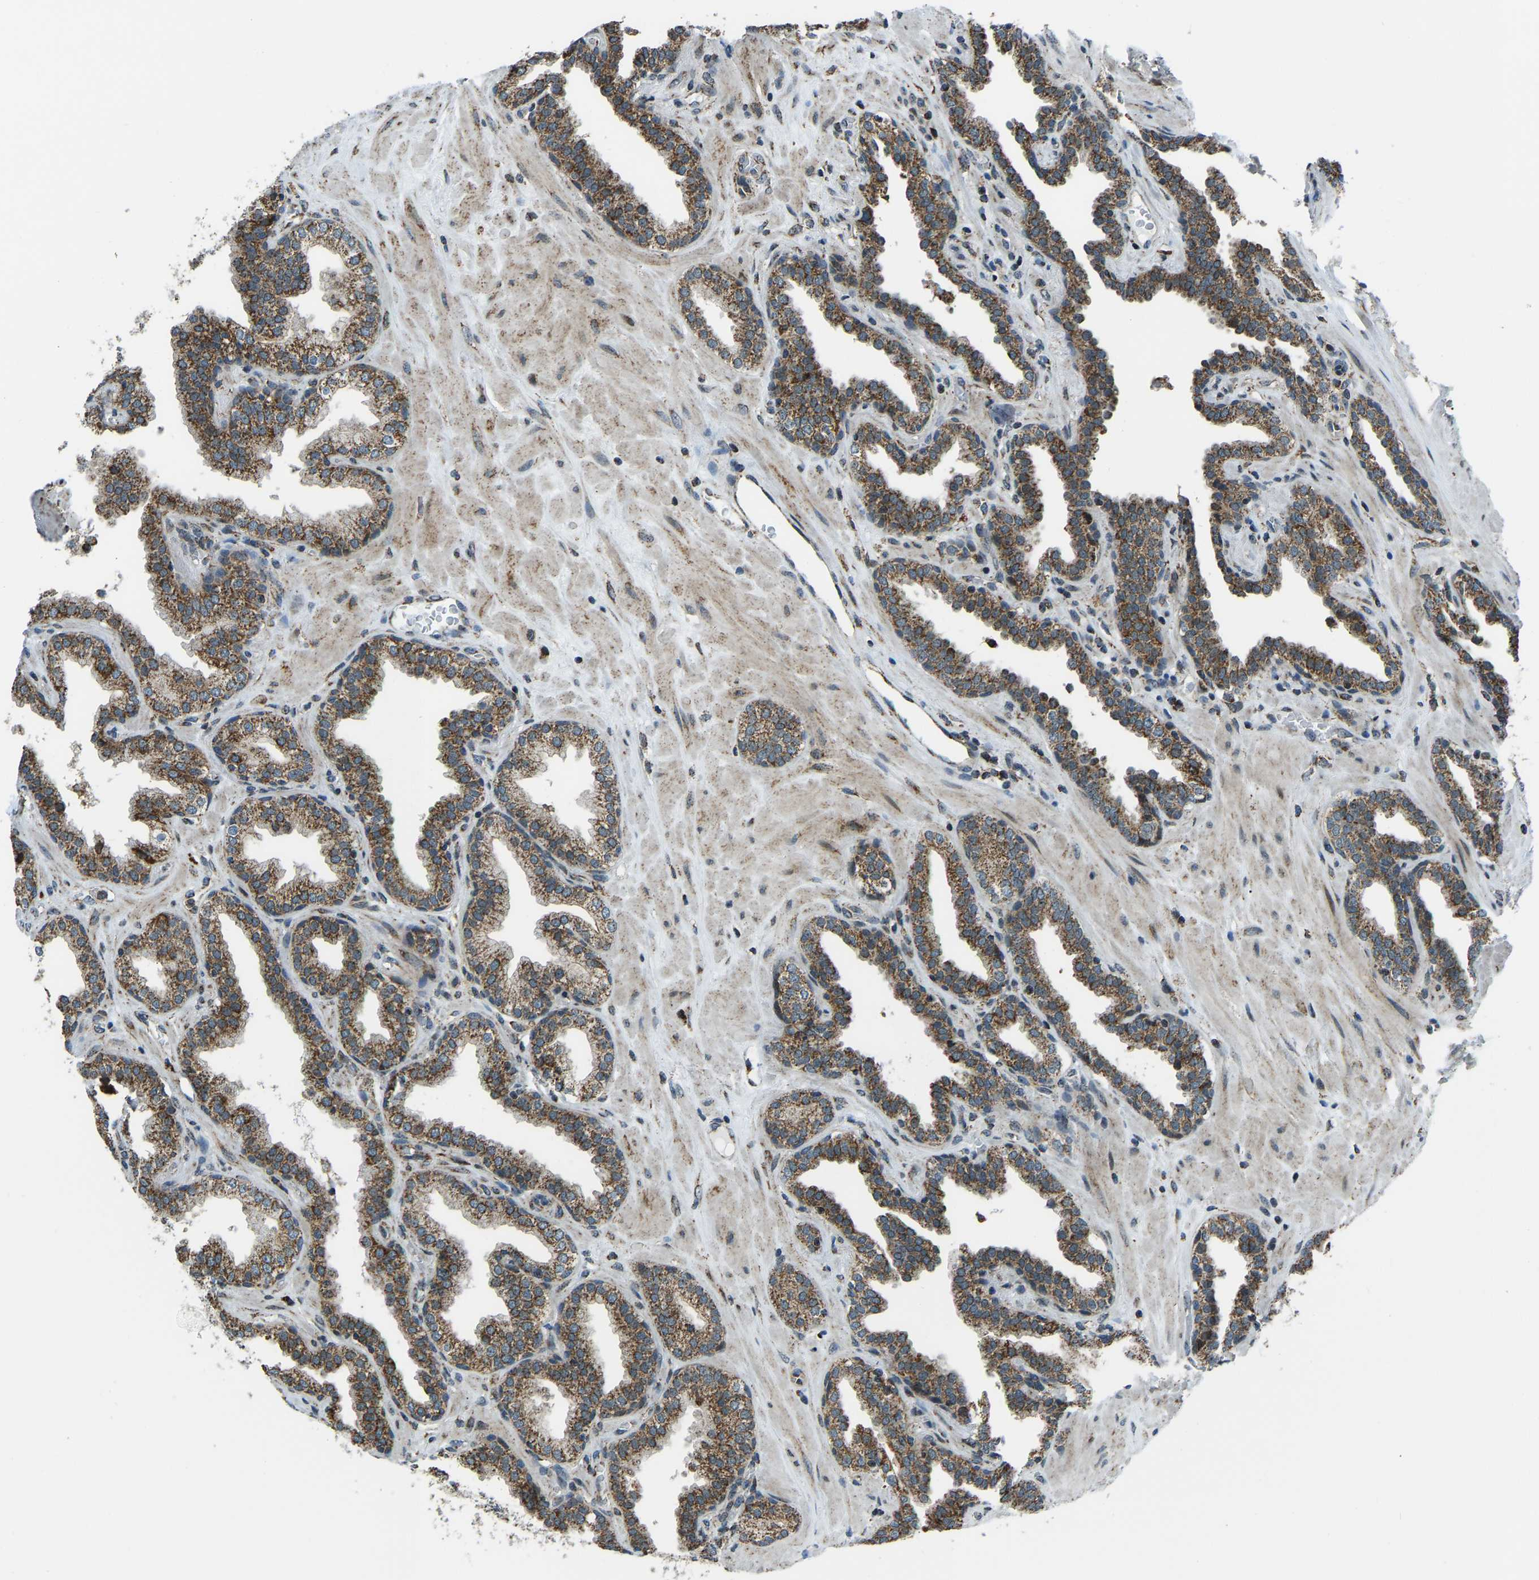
{"staining": {"intensity": "moderate", "quantity": ">75%", "location": "cytoplasmic/membranous"}, "tissue": "prostate", "cell_type": "Glandular cells", "image_type": "normal", "snomed": [{"axis": "morphology", "description": "Normal tissue, NOS"}, {"axis": "topography", "description": "Prostate"}], "caption": "The image exhibits staining of unremarkable prostate, revealing moderate cytoplasmic/membranous protein staining (brown color) within glandular cells.", "gene": "RBM33", "patient": {"sex": "male", "age": 51}}